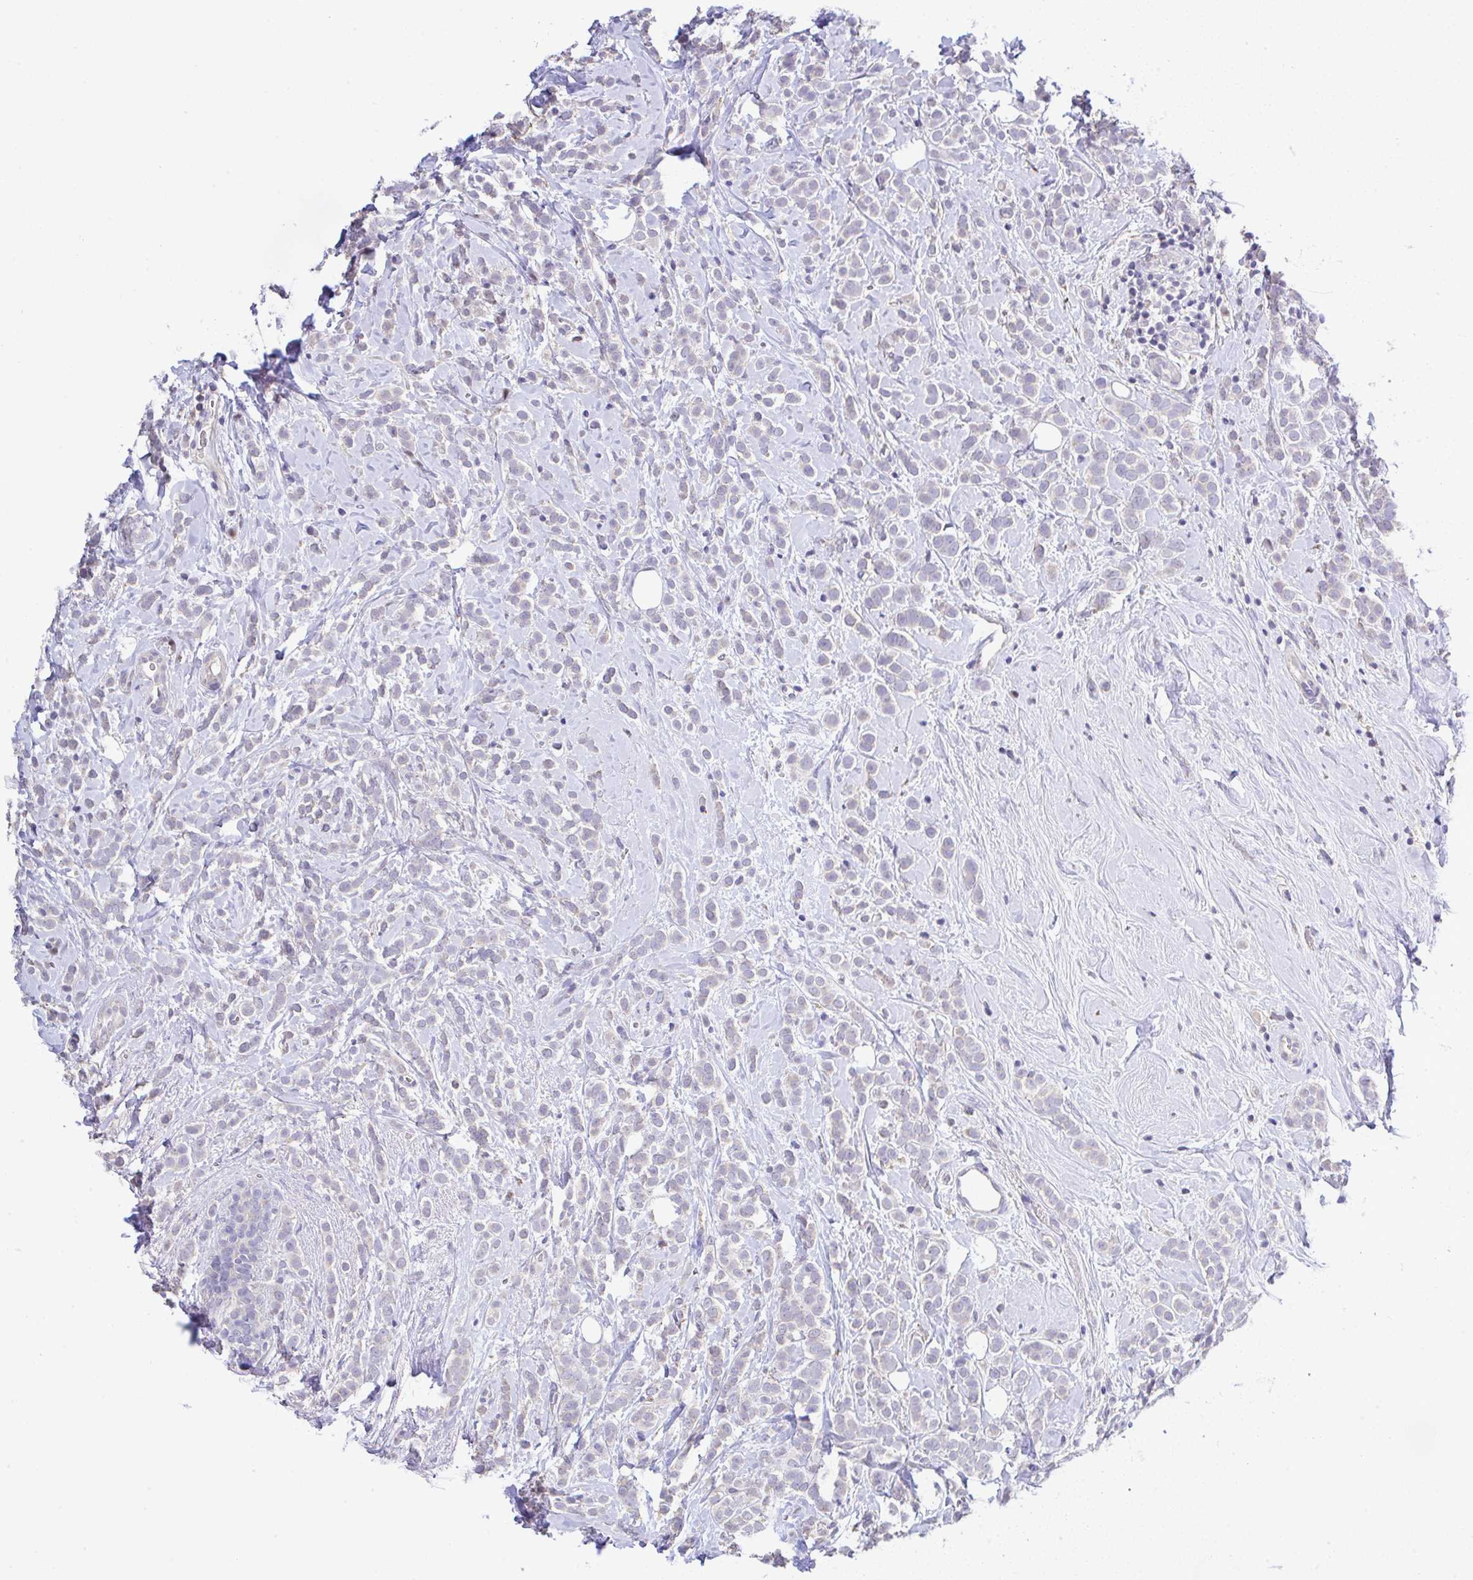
{"staining": {"intensity": "negative", "quantity": "none", "location": "none"}, "tissue": "breast cancer", "cell_type": "Tumor cells", "image_type": "cancer", "snomed": [{"axis": "morphology", "description": "Lobular carcinoma"}, {"axis": "topography", "description": "Breast"}], "caption": "Tumor cells show no significant protein staining in breast cancer.", "gene": "CTU1", "patient": {"sex": "female", "age": 49}}